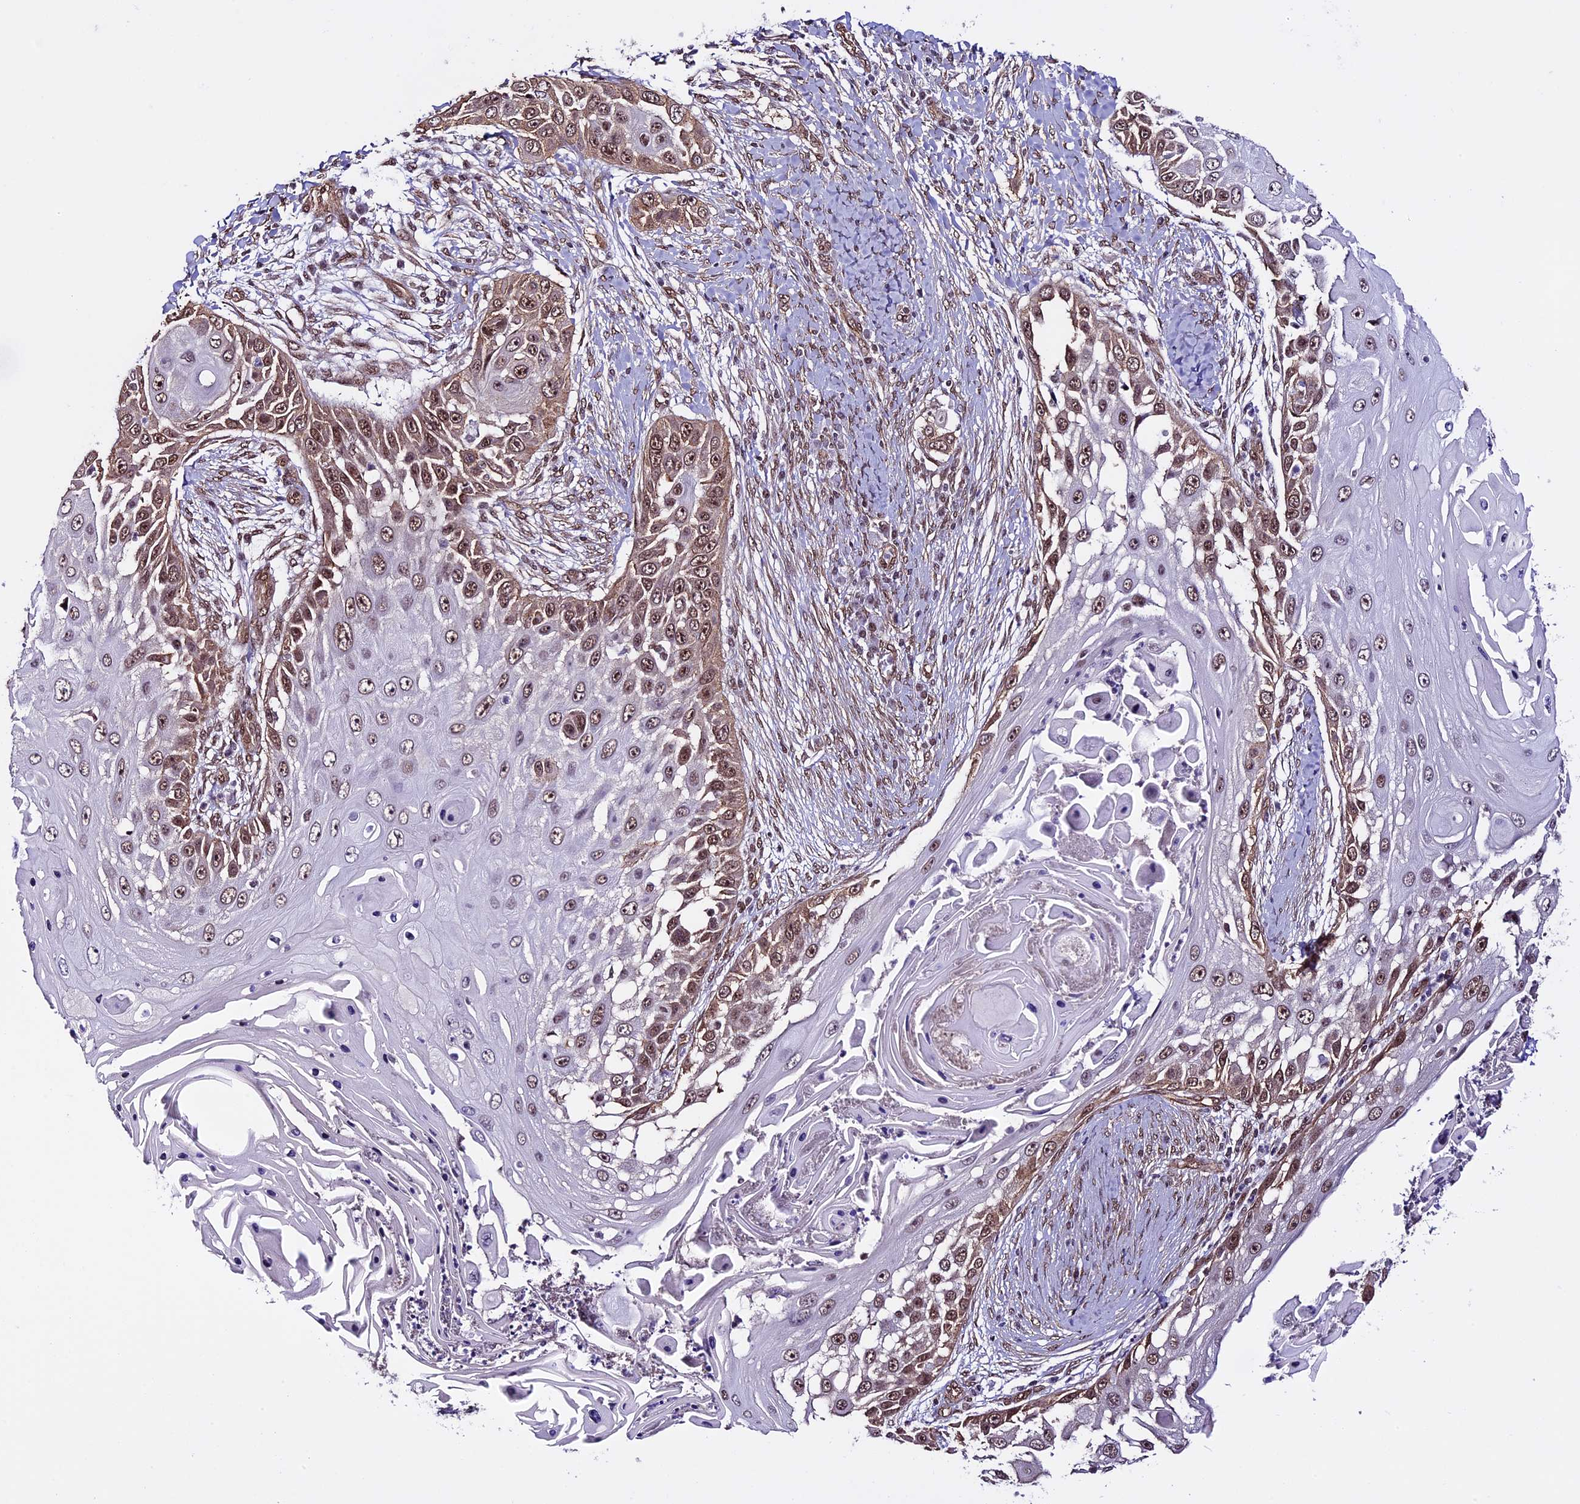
{"staining": {"intensity": "strong", "quantity": "25%-75%", "location": "nuclear"}, "tissue": "skin cancer", "cell_type": "Tumor cells", "image_type": "cancer", "snomed": [{"axis": "morphology", "description": "Squamous cell carcinoma, NOS"}, {"axis": "topography", "description": "Skin"}], "caption": "The photomicrograph demonstrates staining of squamous cell carcinoma (skin), revealing strong nuclear protein expression (brown color) within tumor cells. The protein is stained brown, and the nuclei are stained in blue (DAB (3,3'-diaminobenzidine) IHC with brightfield microscopy, high magnification).", "gene": "MPHOSPH8", "patient": {"sex": "female", "age": 44}}